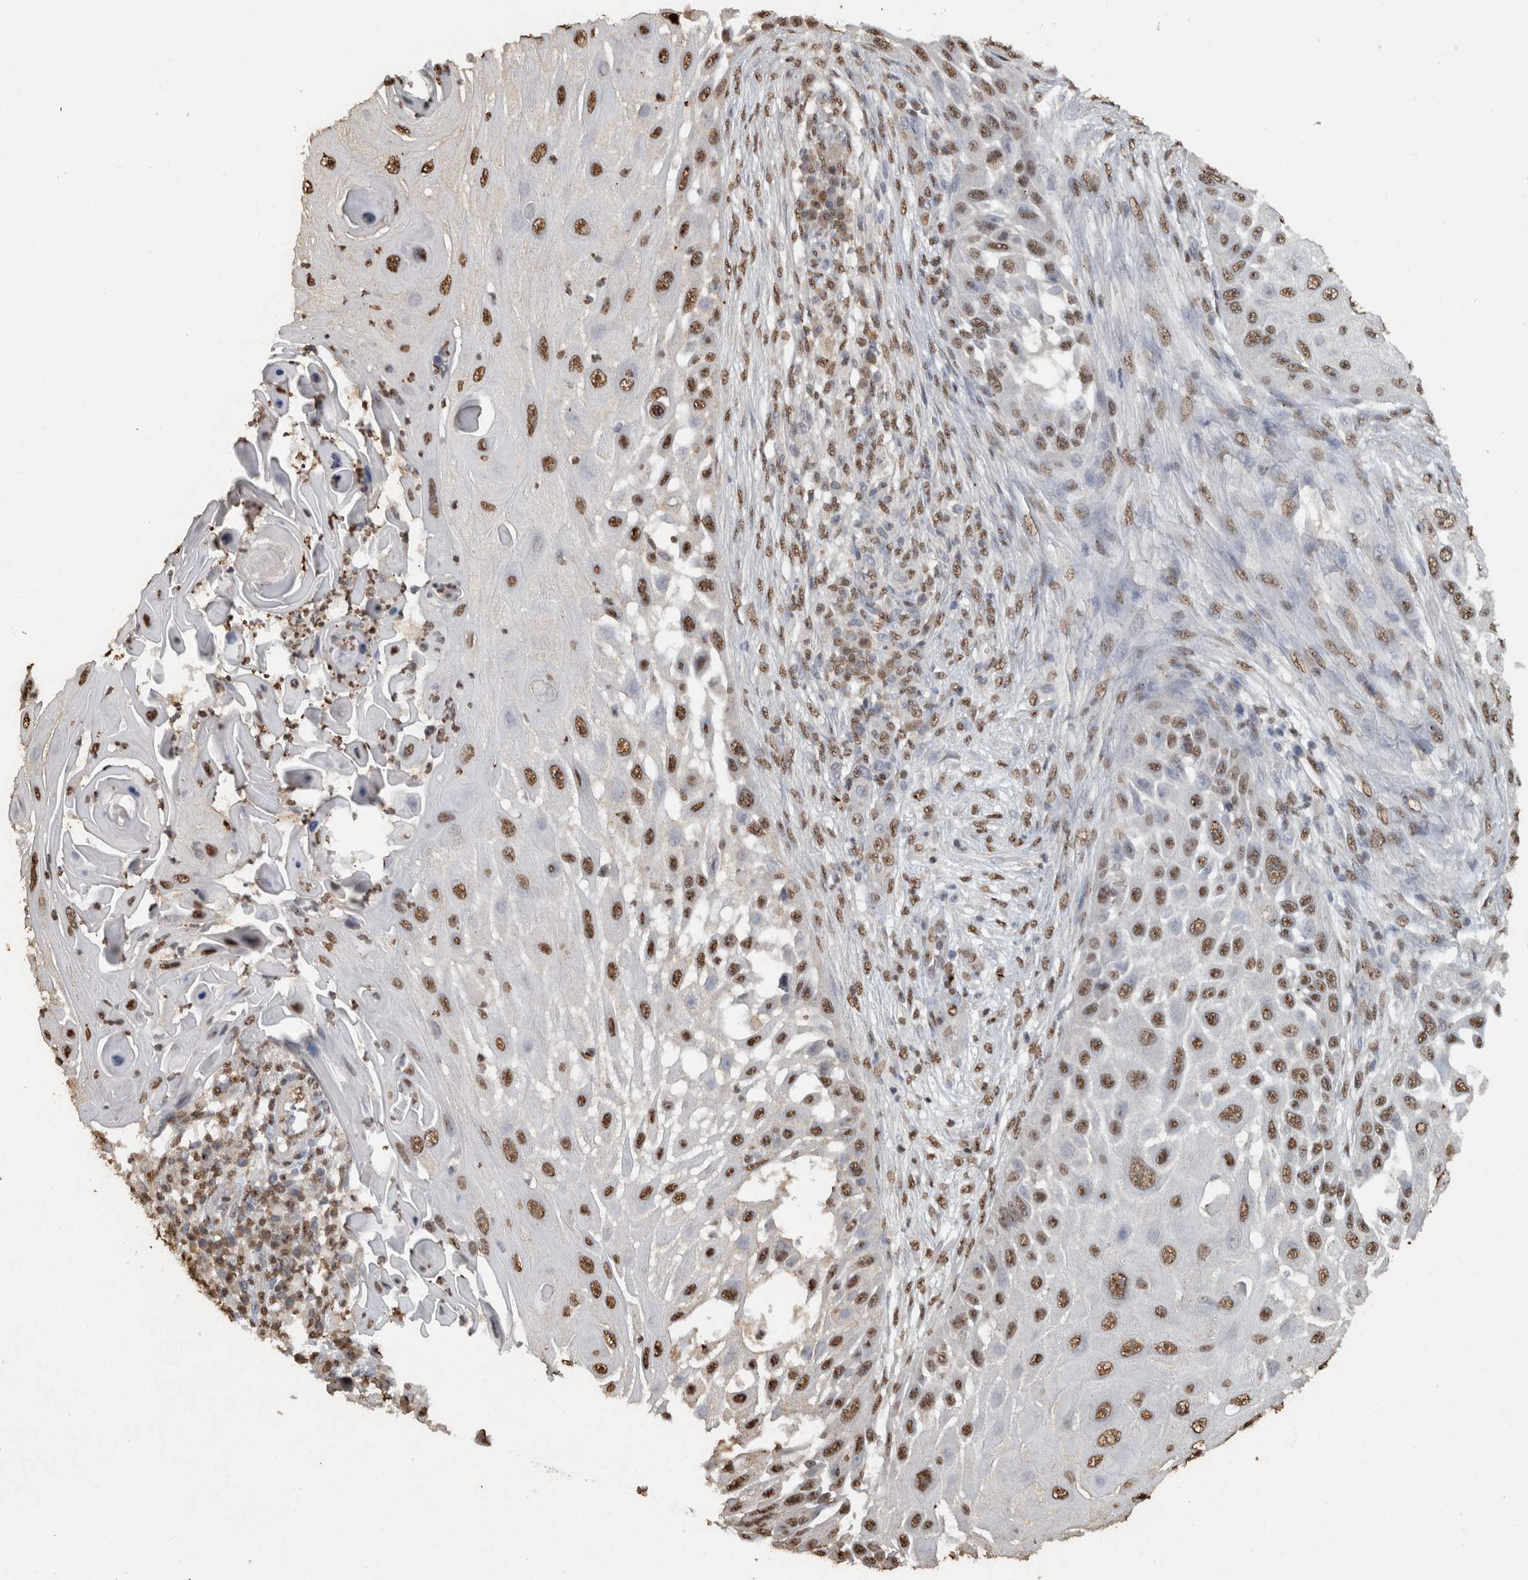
{"staining": {"intensity": "moderate", "quantity": ">75%", "location": "nuclear"}, "tissue": "skin cancer", "cell_type": "Tumor cells", "image_type": "cancer", "snomed": [{"axis": "morphology", "description": "Squamous cell carcinoma, NOS"}, {"axis": "topography", "description": "Skin"}], "caption": "Protein expression analysis of human squamous cell carcinoma (skin) reveals moderate nuclear staining in about >75% of tumor cells. (Brightfield microscopy of DAB IHC at high magnification).", "gene": "HAND2", "patient": {"sex": "female", "age": 44}}